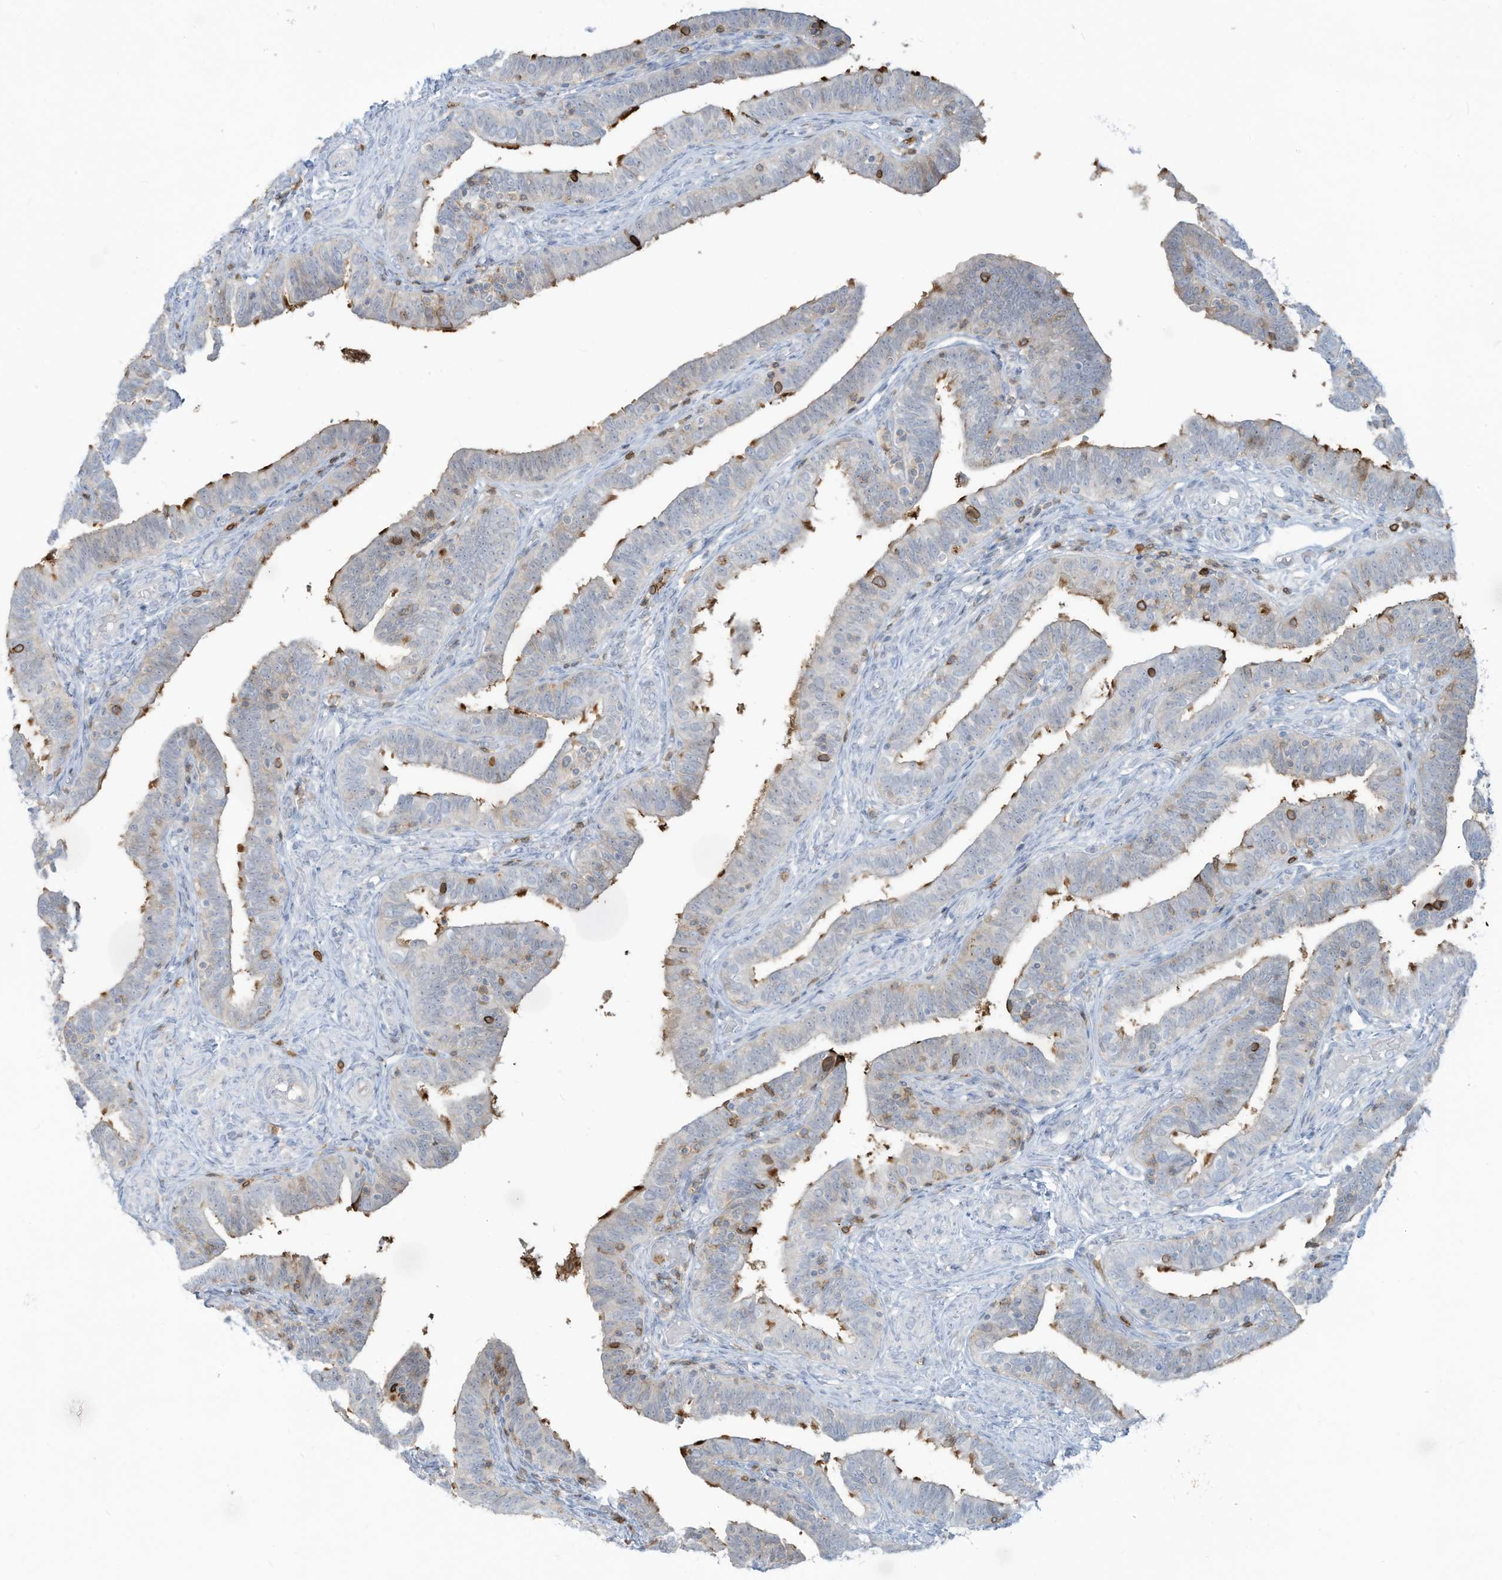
{"staining": {"intensity": "strong", "quantity": "25%-75%", "location": "cytoplasmic/membranous"}, "tissue": "fallopian tube", "cell_type": "Glandular cells", "image_type": "normal", "snomed": [{"axis": "morphology", "description": "Normal tissue, NOS"}, {"axis": "topography", "description": "Fallopian tube"}], "caption": "DAB (3,3'-diaminobenzidine) immunohistochemical staining of unremarkable fallopian tube shows strong cytoplasmic/membranous protein expression in about 25%-75% of glandular cells.", "gene": "NOTO", "patient": {"sex": "female", "age": 39}}